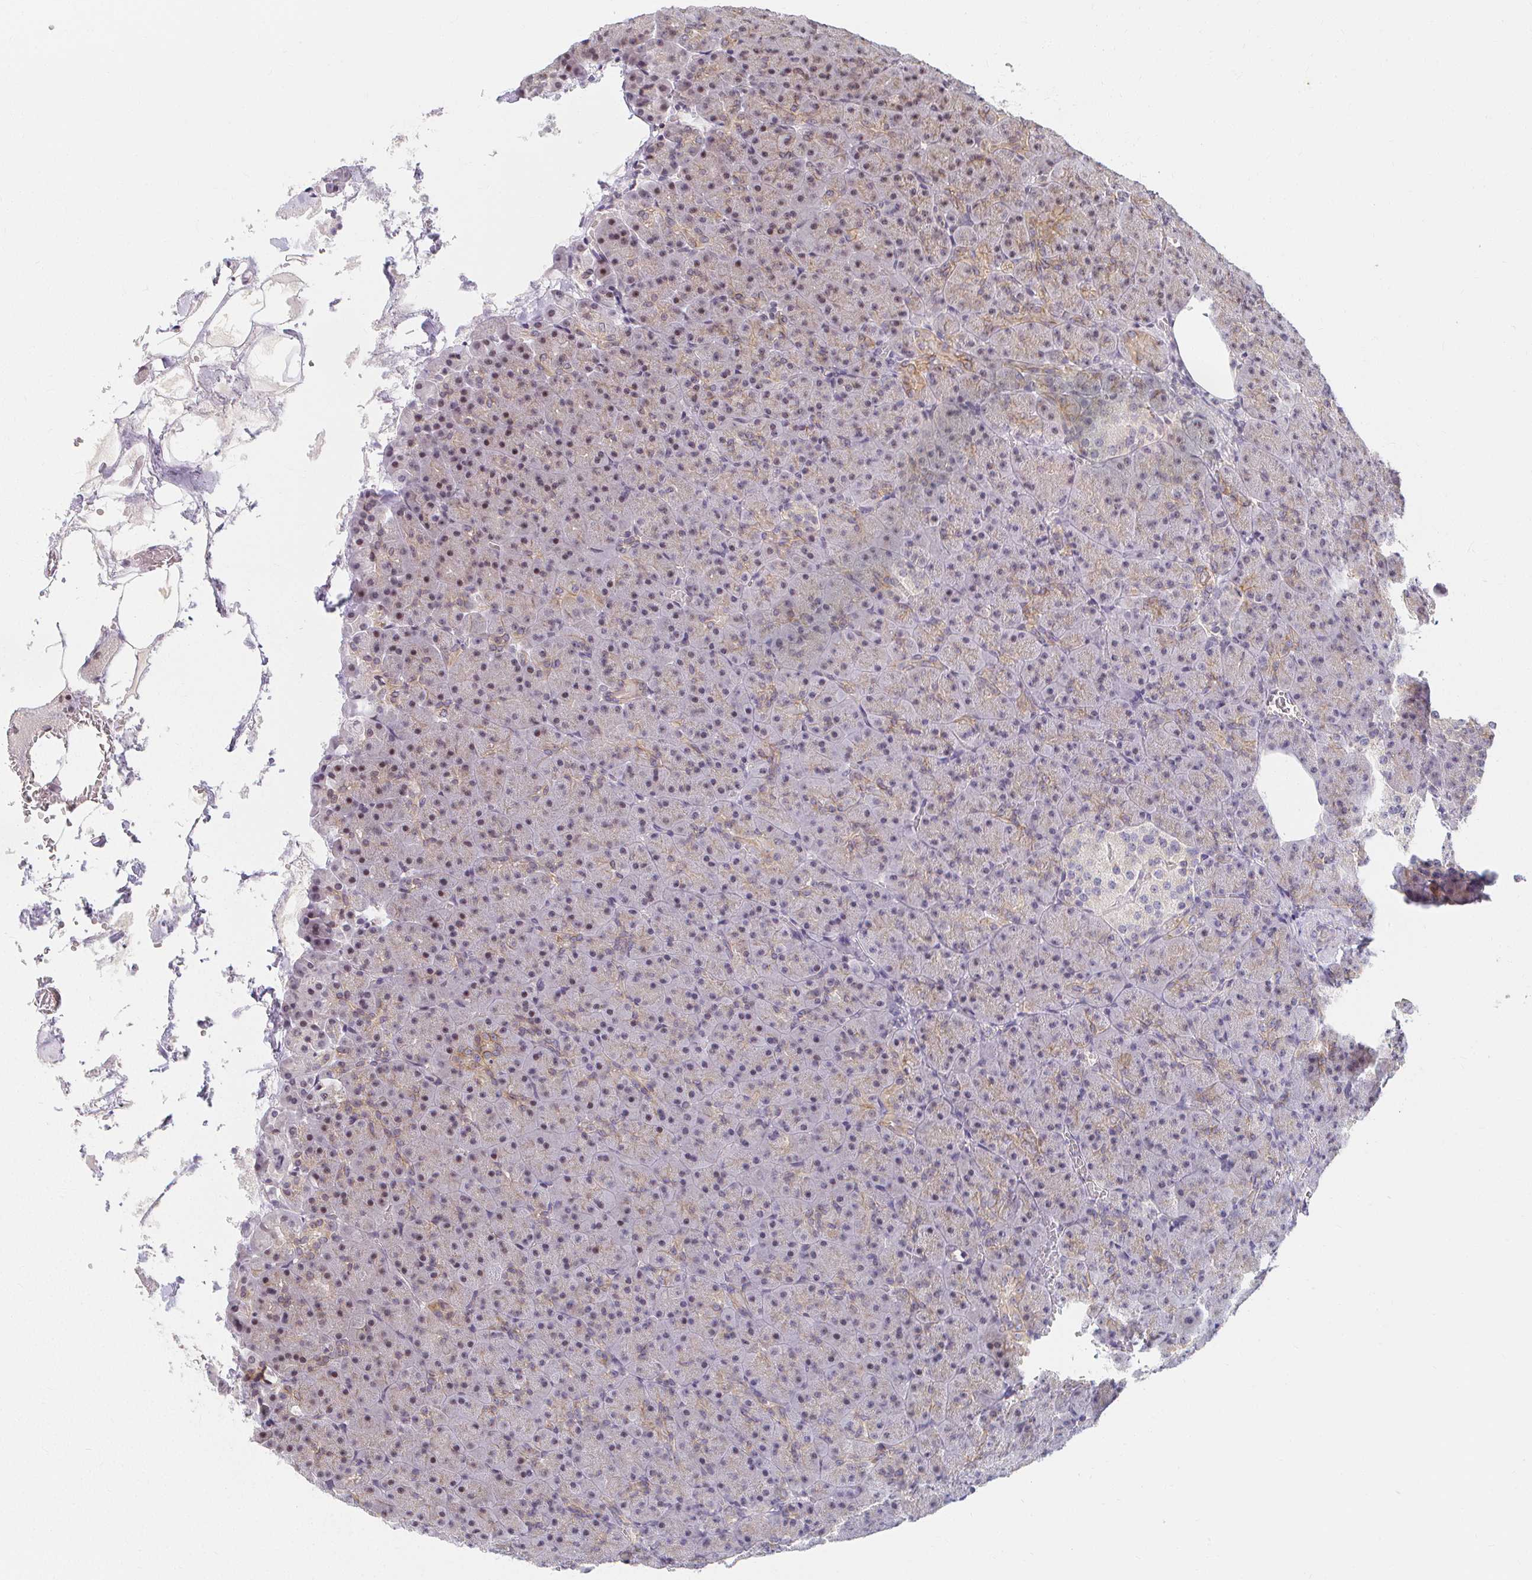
{"staining": {"intensity": "moderate", "quantity": "25%-75%", "location": "cytoplasmic/membranous,nuclear"}, "tissue": "pancreas", "cell_type": "Exocrine glandular cells", "image_type": "normal", "snomed": [{"axis": "morphology", "description": "Normal tissue, NOS"}, {"axis": "topography", "description": "Pancreas"}], "caption": "Approximately 25%-75% of exocrine glandular cells in unremarkable human pancreas reveal moderate cytoplasmic/membranous,nuclear protein positivity as visualized by brown immunohistochemical staining.", "gene": "ANK3", "patient": {"sex": "female", "age": 74}}